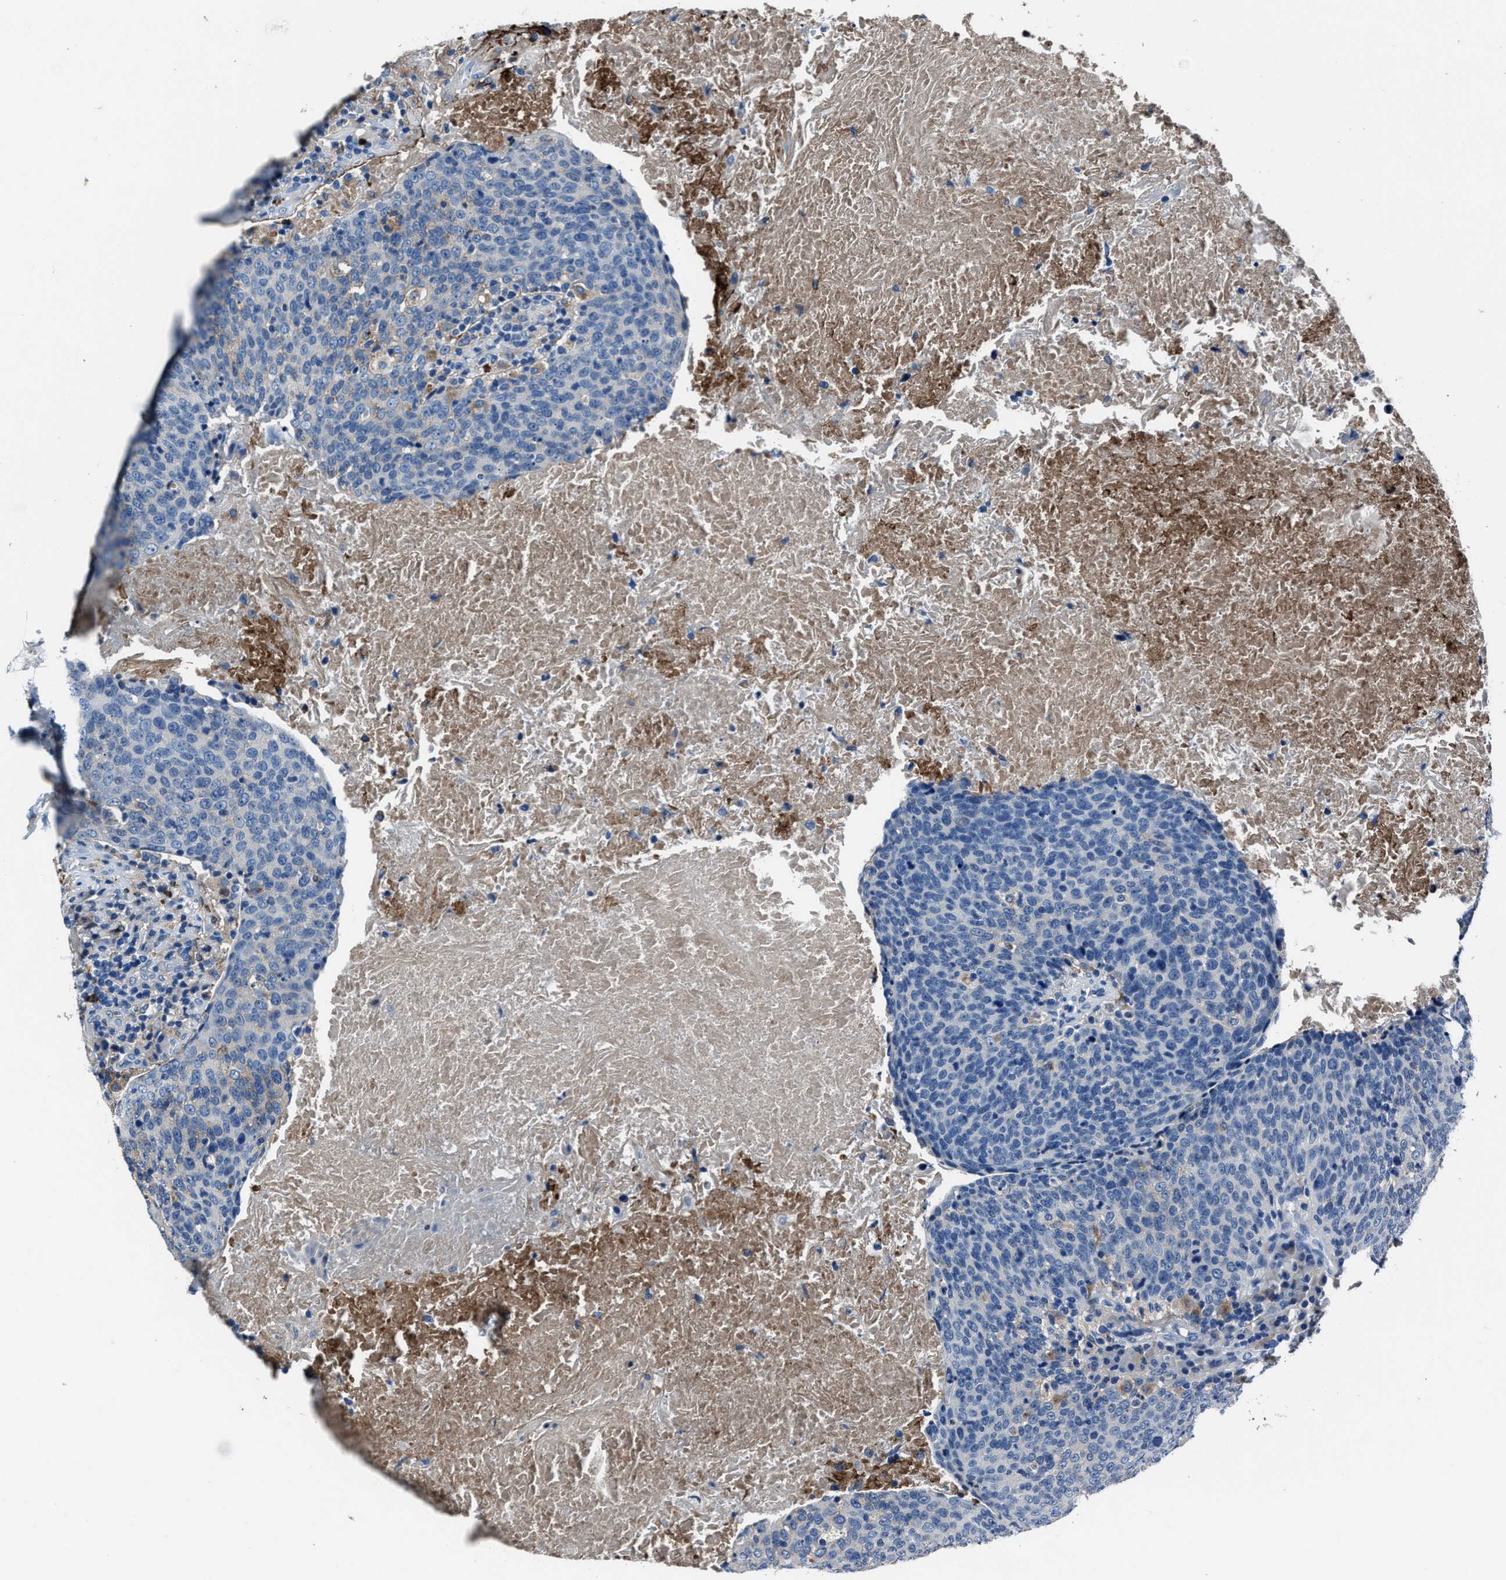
{"staining": {"intensity": "weak", "quantity": "<25%", "location": "cytoplasmic/membranous"}, "tissue": "head and neck cancer", "cell_type": "Tumor cells", "image_type": "cancer", "snomed": [{"axis": "morphology", "description": "Squamous cell carcinoma, NOS"}, {"axis": "morphology", "description": "Squamous cell carcinoma, metastatic, NOS"}, {"axis": "topography", "description": "Lymph node"}, {"axis": "topography", "description": "Head-Neck"}], "caption": "Head and neck cancer (metastatic squamous cell carcinoma) stained for a protein using immunohistochemistry (IHC) shows no positivity tumor cells.", "gene": "FGL2", "patient": {"sex": "male", "age": 62}}